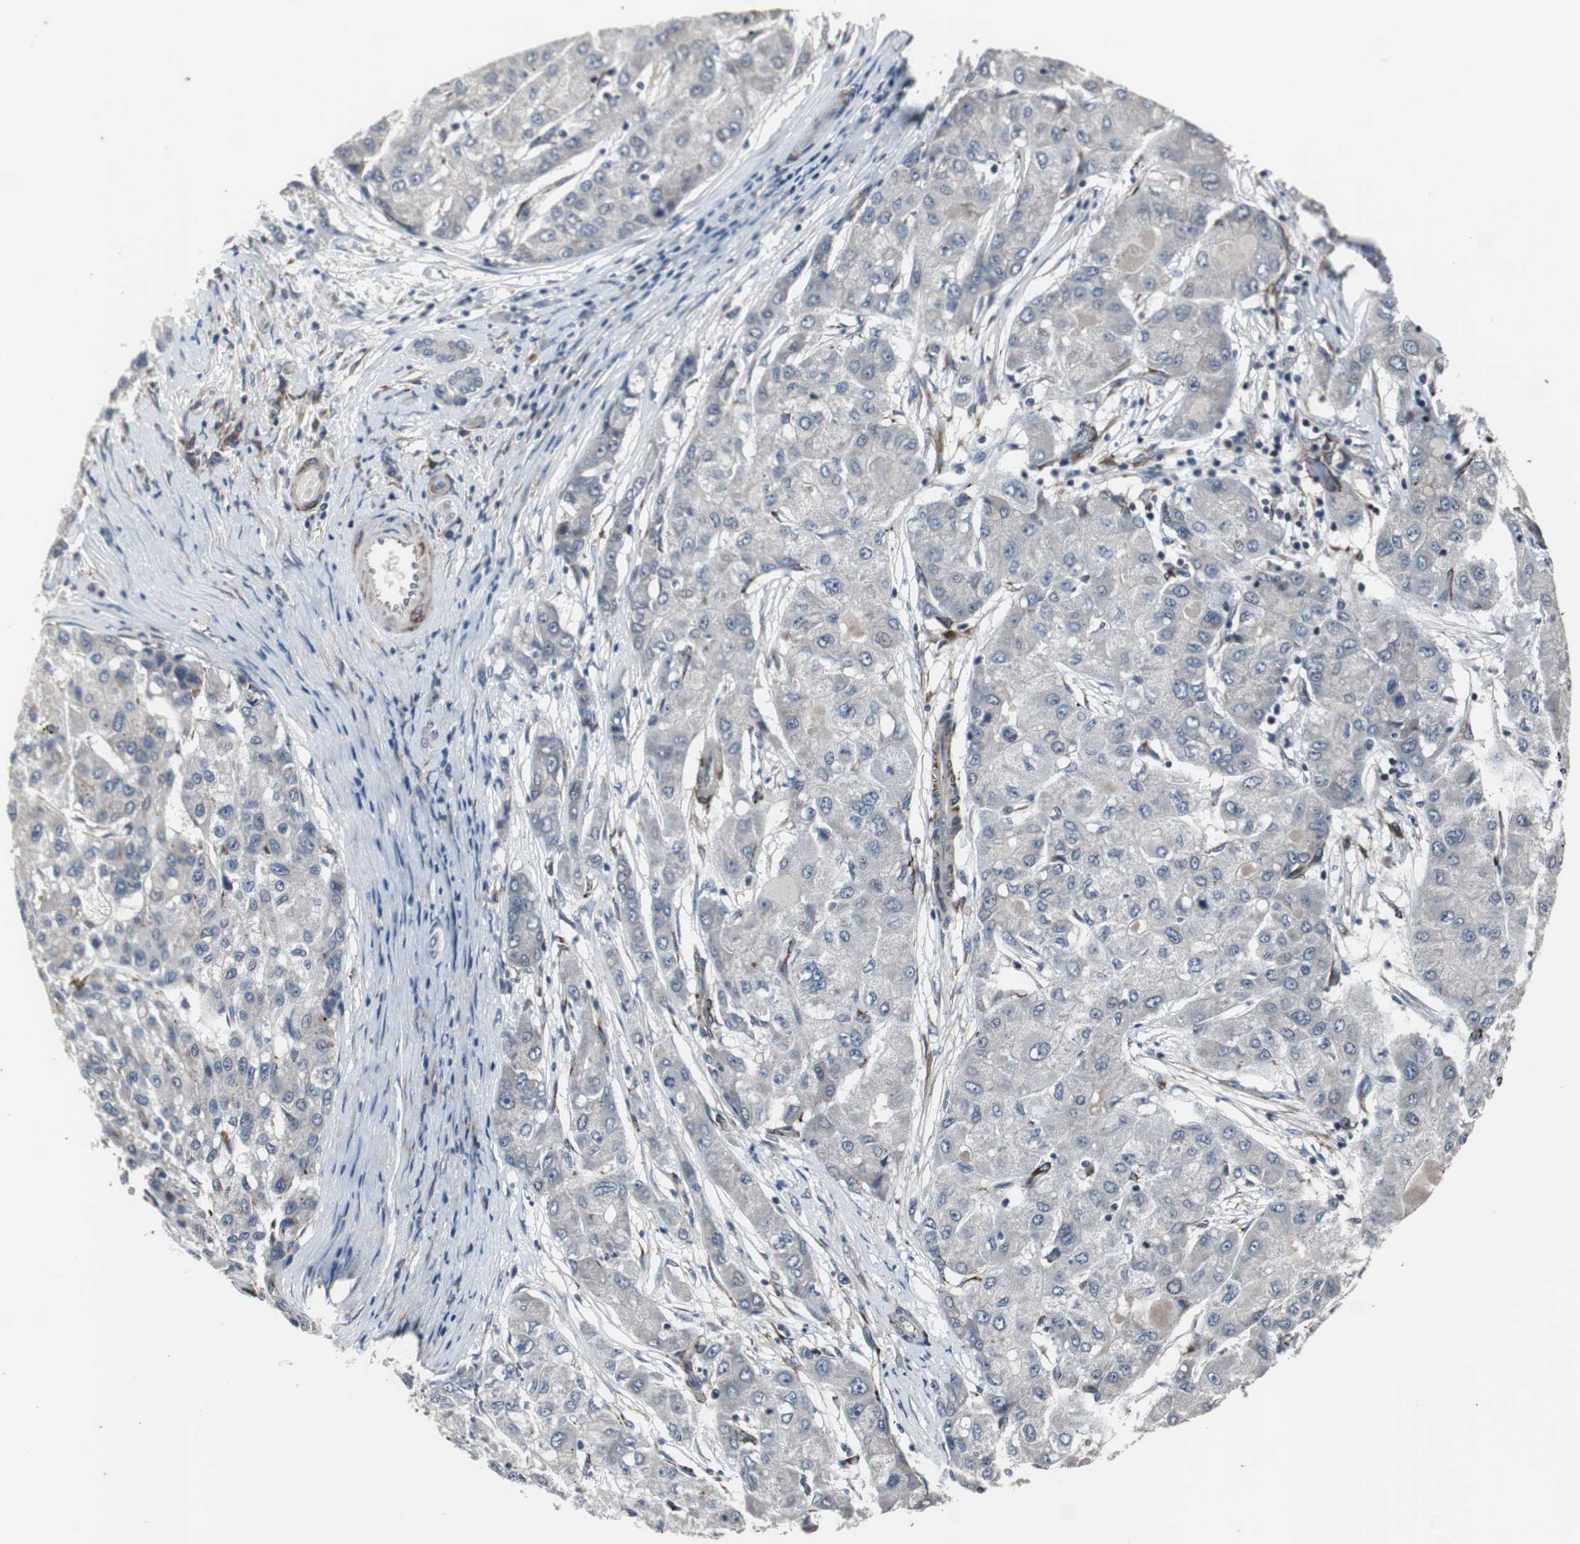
{"staining": {"intensity": "negative", "quantity": "none", "location": "none"}, "tissue": "liver cancer", "cell_type": "Tumor cells", "image_type": "cancer", "snomed": [{"axis": "morphology", "description": "Carcinoma, Hepatocellular, NOS"}, {"axis": "topography", "description": "Liver"}], "caption": "Tumor cells show no significant protein positivity in liver cancer.", "gene": "CRADD", "patient": {"sex": "male", "age": 80}}